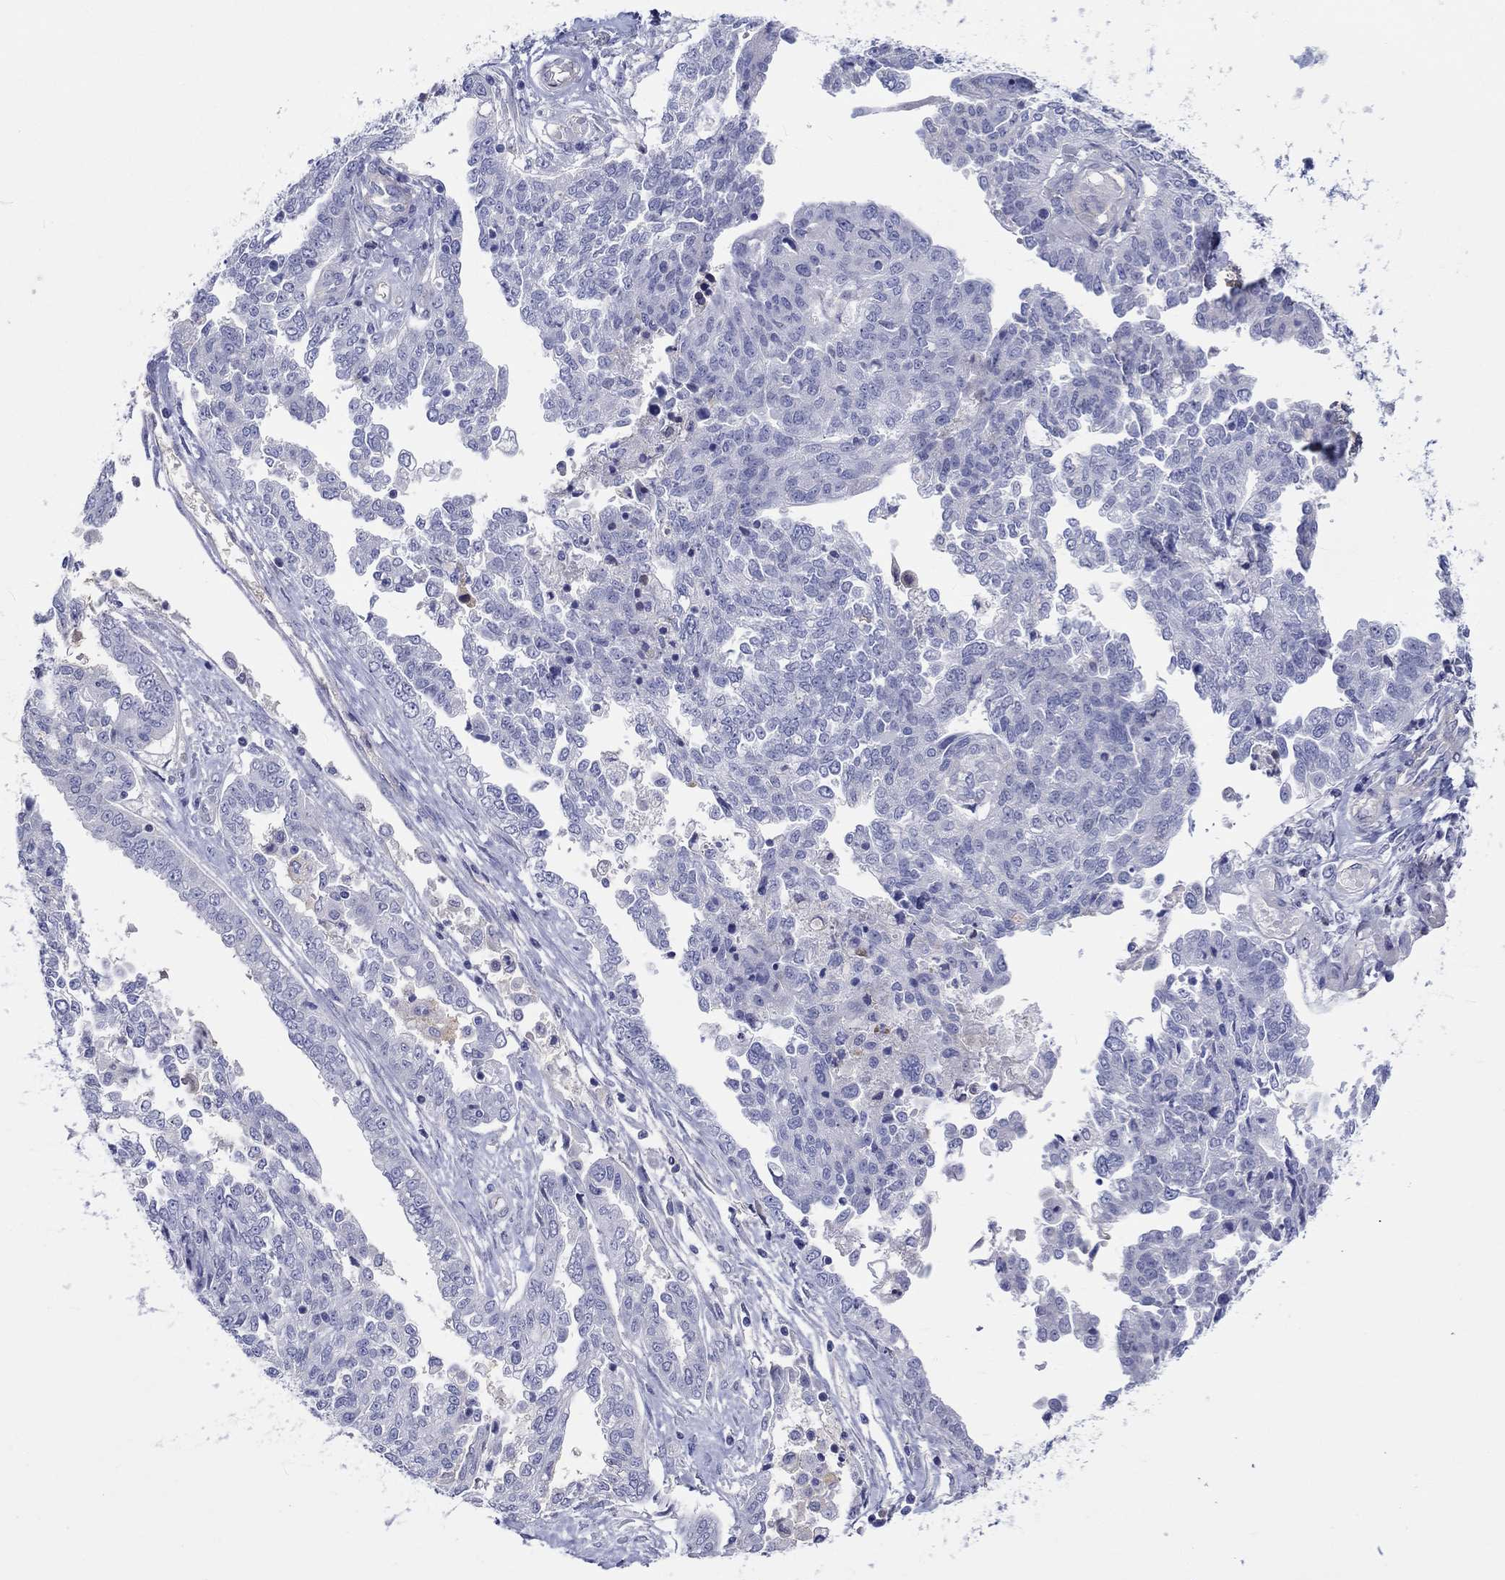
{"staining": {"intensity": "negative", "quantity": "none", "location": "none"}, "tissue": "ovarian cancer", "cell_type": "Tumor cells", "image_type": "cancer", "snomed": [{"axis": "morphology", "description": "Cystadenocarcinoma, serous, NOS"}, {"axis": "topography", "description": "Ovary"}], "caption": "High power microscopy histopathology image of an IHC histopathology image of ovarian serous cystadenocarcinoma, revealing no significant expression in tumor cells.", "gene": "CDY2B", "patient": {"sex": "female", "age": 67}}